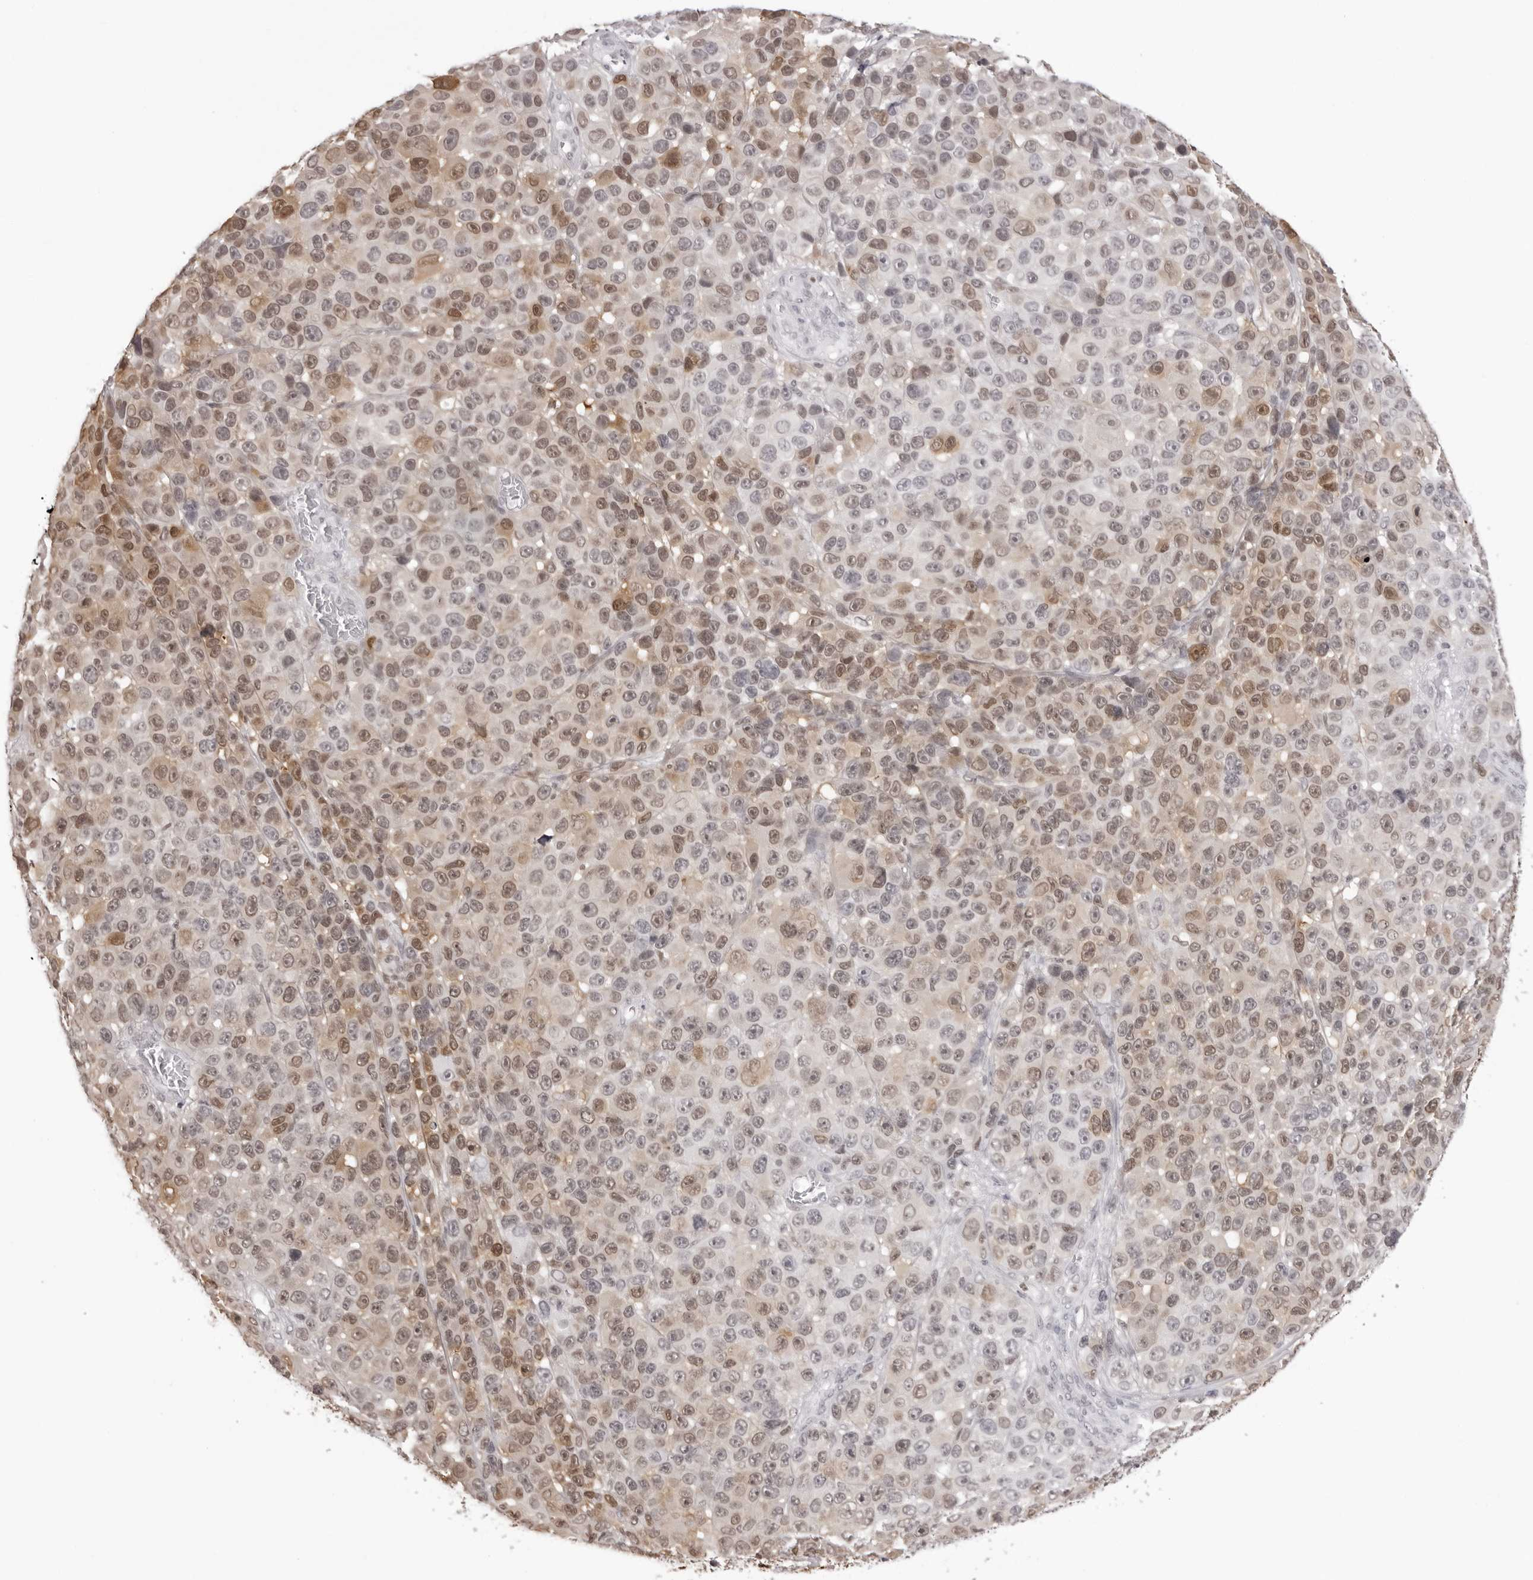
{"staining": {"intensity": "moderate", "quantity": ">75%", "location": "nuclear"}, "tissue": "melanoma", "cell_type": "Tumor cells", "image_type": "cancer", "snomed": [{"axis": "morphology", "description": "Malignant melanoma, NOS"}, {"axis": "topography", "description": "Skin"}], "caption": "Moderate nuclear expression for a protein is appreciated in approximately >75% of tumor cells of malignant melanoma using IHC.", "gene": "HSPA4", "patient": {"sex": "male", "age": 53}}